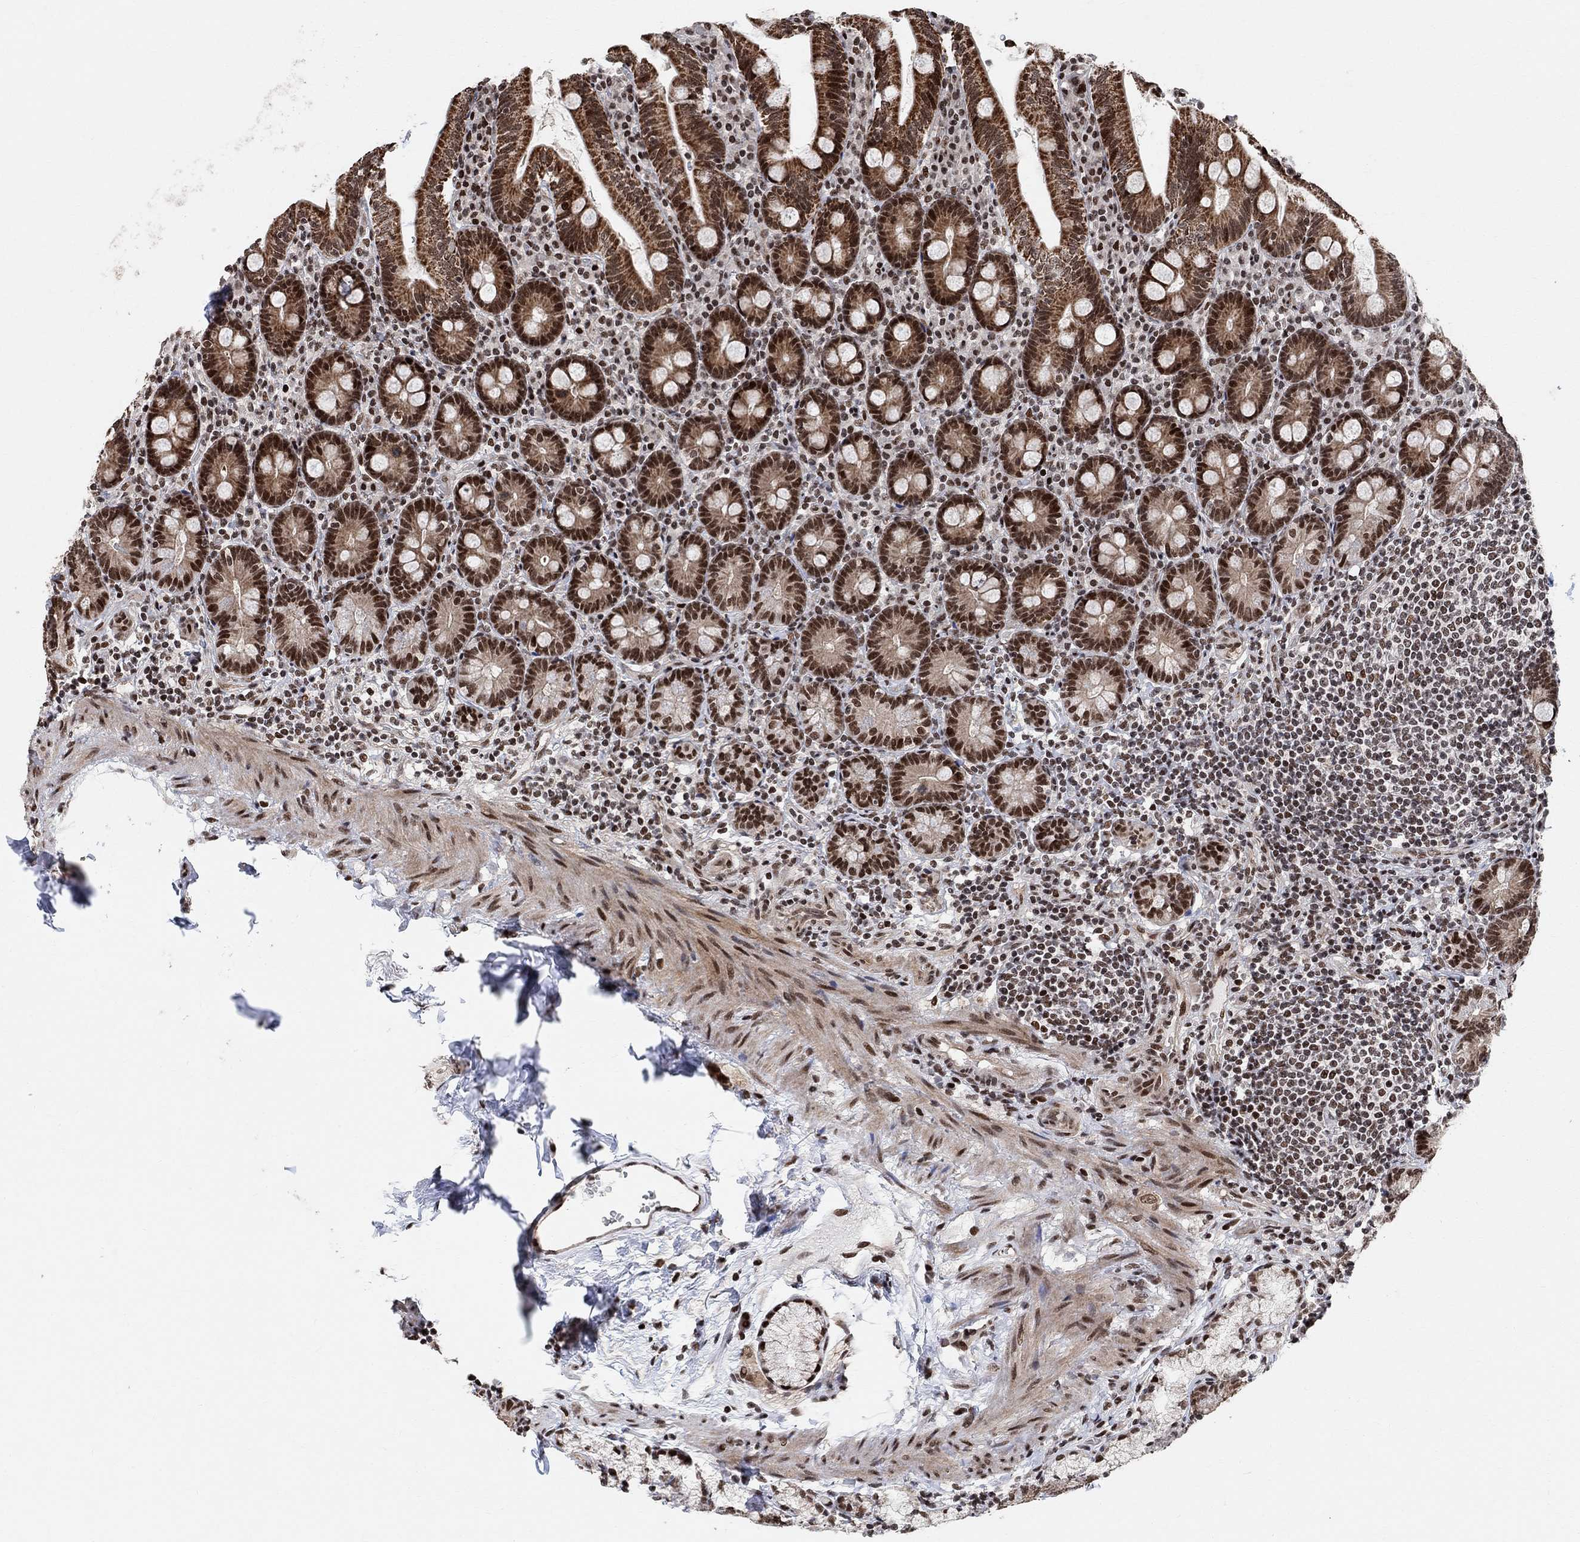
{"staining": {"intensity": "strong", "quantity": ">75%", "location": "cytoplasmic/membranous,nuclear"}, "tissue": "duodenum", "cell_type": "Glandular cells", "image_type": "normal", "snomed": [{"axis": "morphology", "description": "Normal tissue, NOS"}, {"axis": "topography", "description": "Duodenum"}], "caption": "Immunohistochemical staining of unremarkable human duodenum demonstrates high levels of strong cytoplasmic/membranous,nuclear positivity in about >75% of glandular cells.", "gene": "E4F1", "patient": {"sex": "female", "age": 67}}